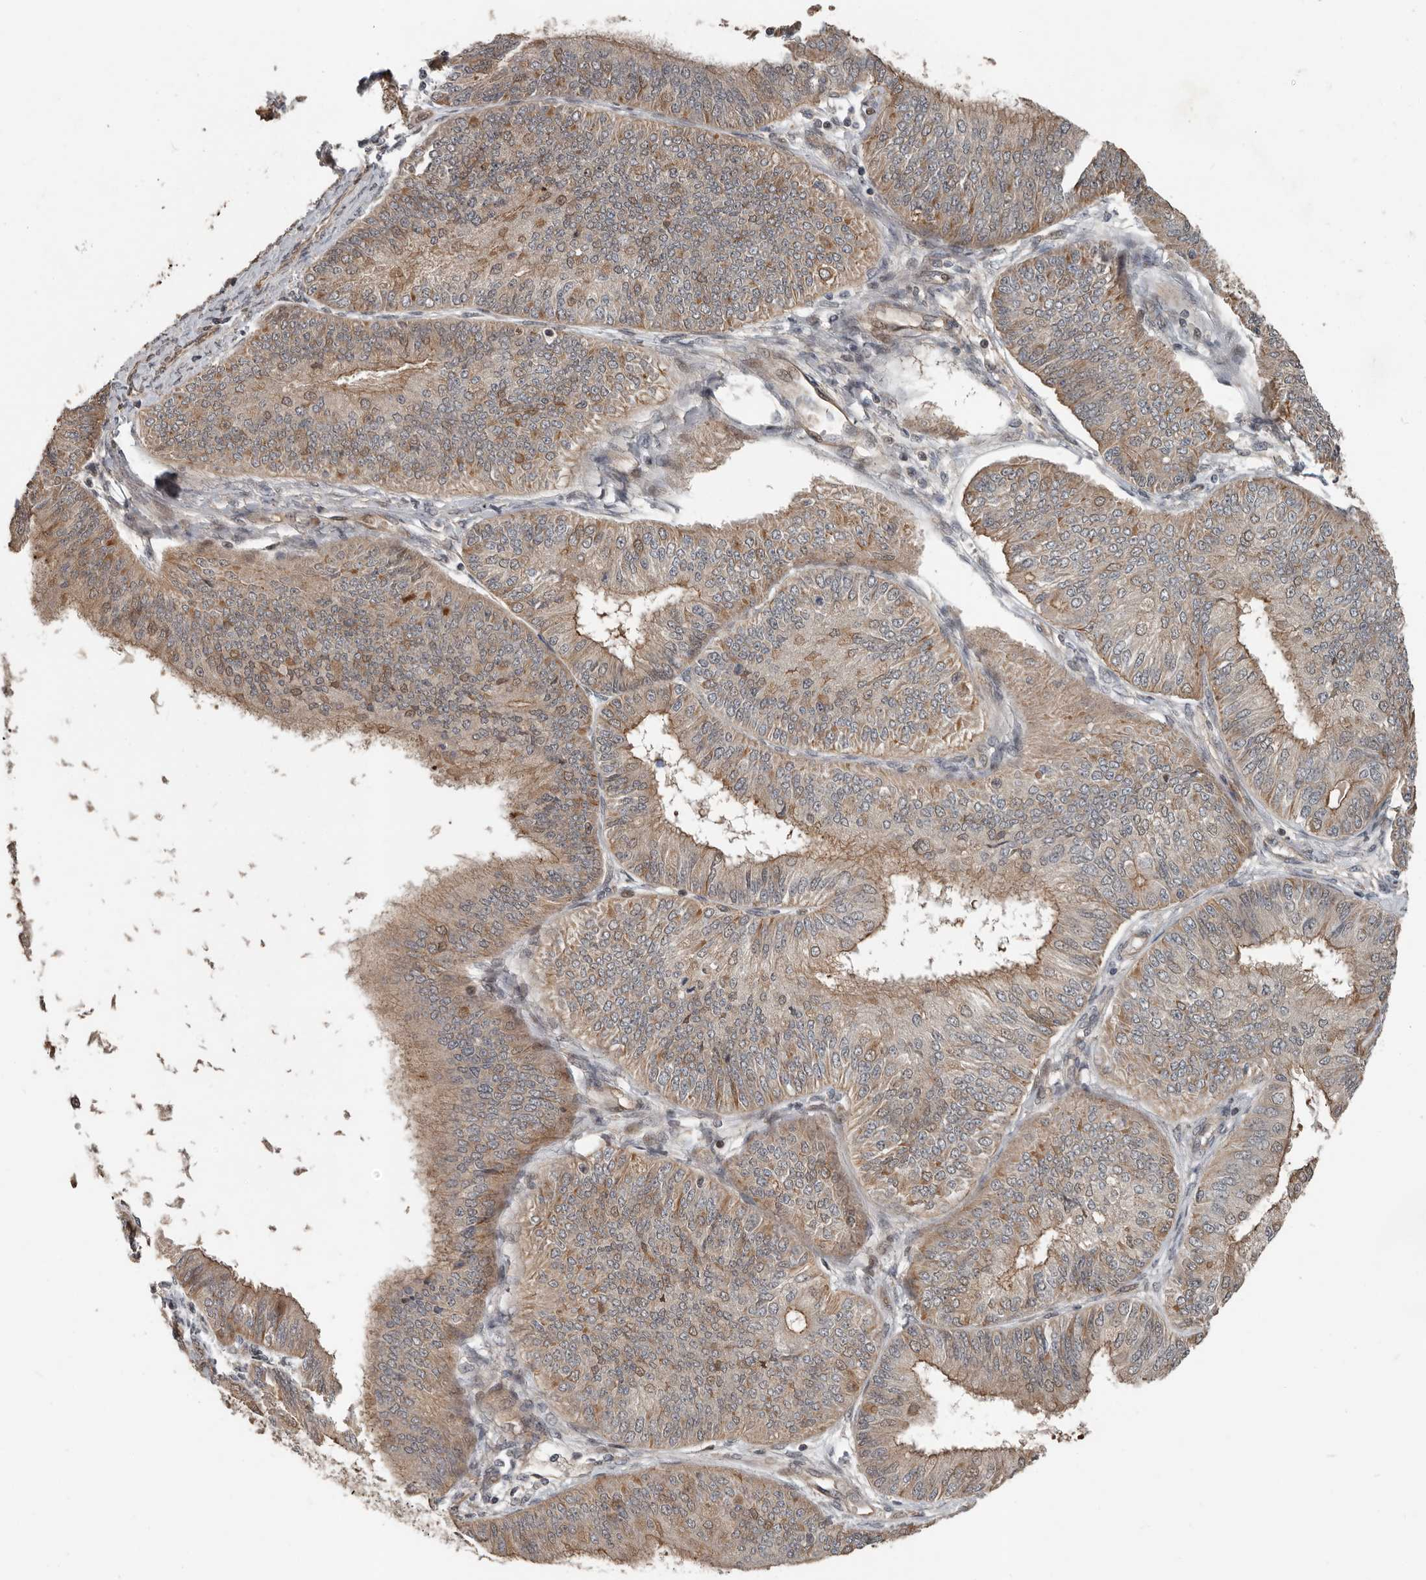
{"staining": {"intensity": "weak", "quantity": ">75%", "location": "cytoplasmic/membranous"}, "tissue": "endometrial cancer", "cell_type": "Tumor cells", "image_type": "cancer", "snomed": [{"axis": "morphology", "description": "Adenocarcinoma, NOS"}, {"axis": "topography", "description": "Endometrium"}], "caption": "Brown immunohistochemical staining in endometrial adenocarcinoma demonstrates weak cytoplasmic/membranous positivity in approximately >75% of tumor cells.", "gene": "YOD1", "patient": {"sex": "female", "age": 58}}